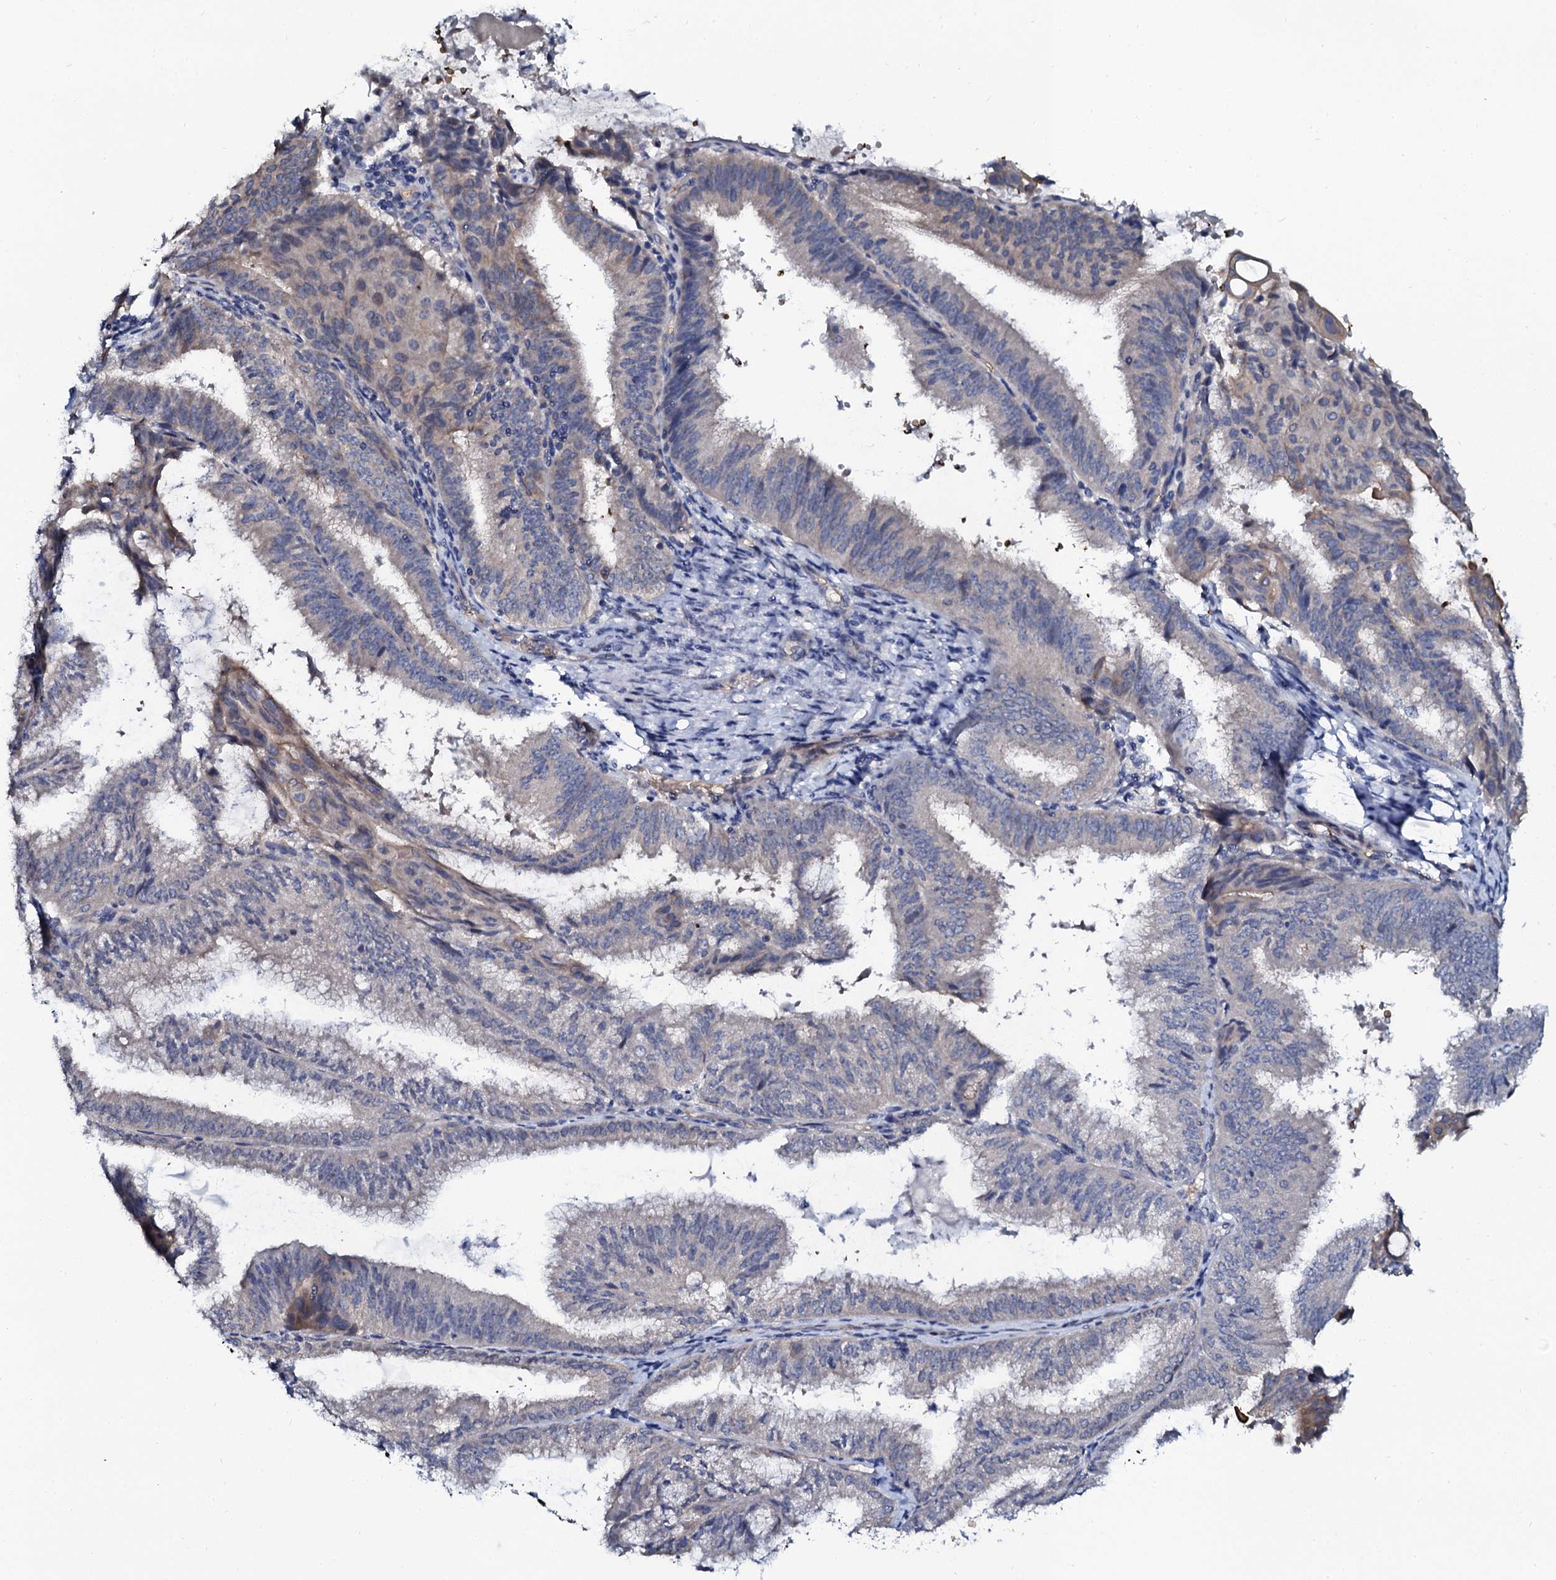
{"staining": {"intensity": "weak", "quantity": "<25%", "location": "cytoplasmic/membranous"}, "tissue": "endometrial cancer", "cell_type": "Tumor cells", "image_type": "cancer", "snomed": [{"axis": "morphology", "description": "Adenocarcinoma, NOS"}, {"axis": "topography", "description": "Endometrium"}], "caption": "The micrograph demonstrates no staining of tumor cells in endometrial cancer. (IHC, brightfield microscopy, high magnification).", "gene": "C10orf88", "patient": {"sex": "female", "age": 49}}